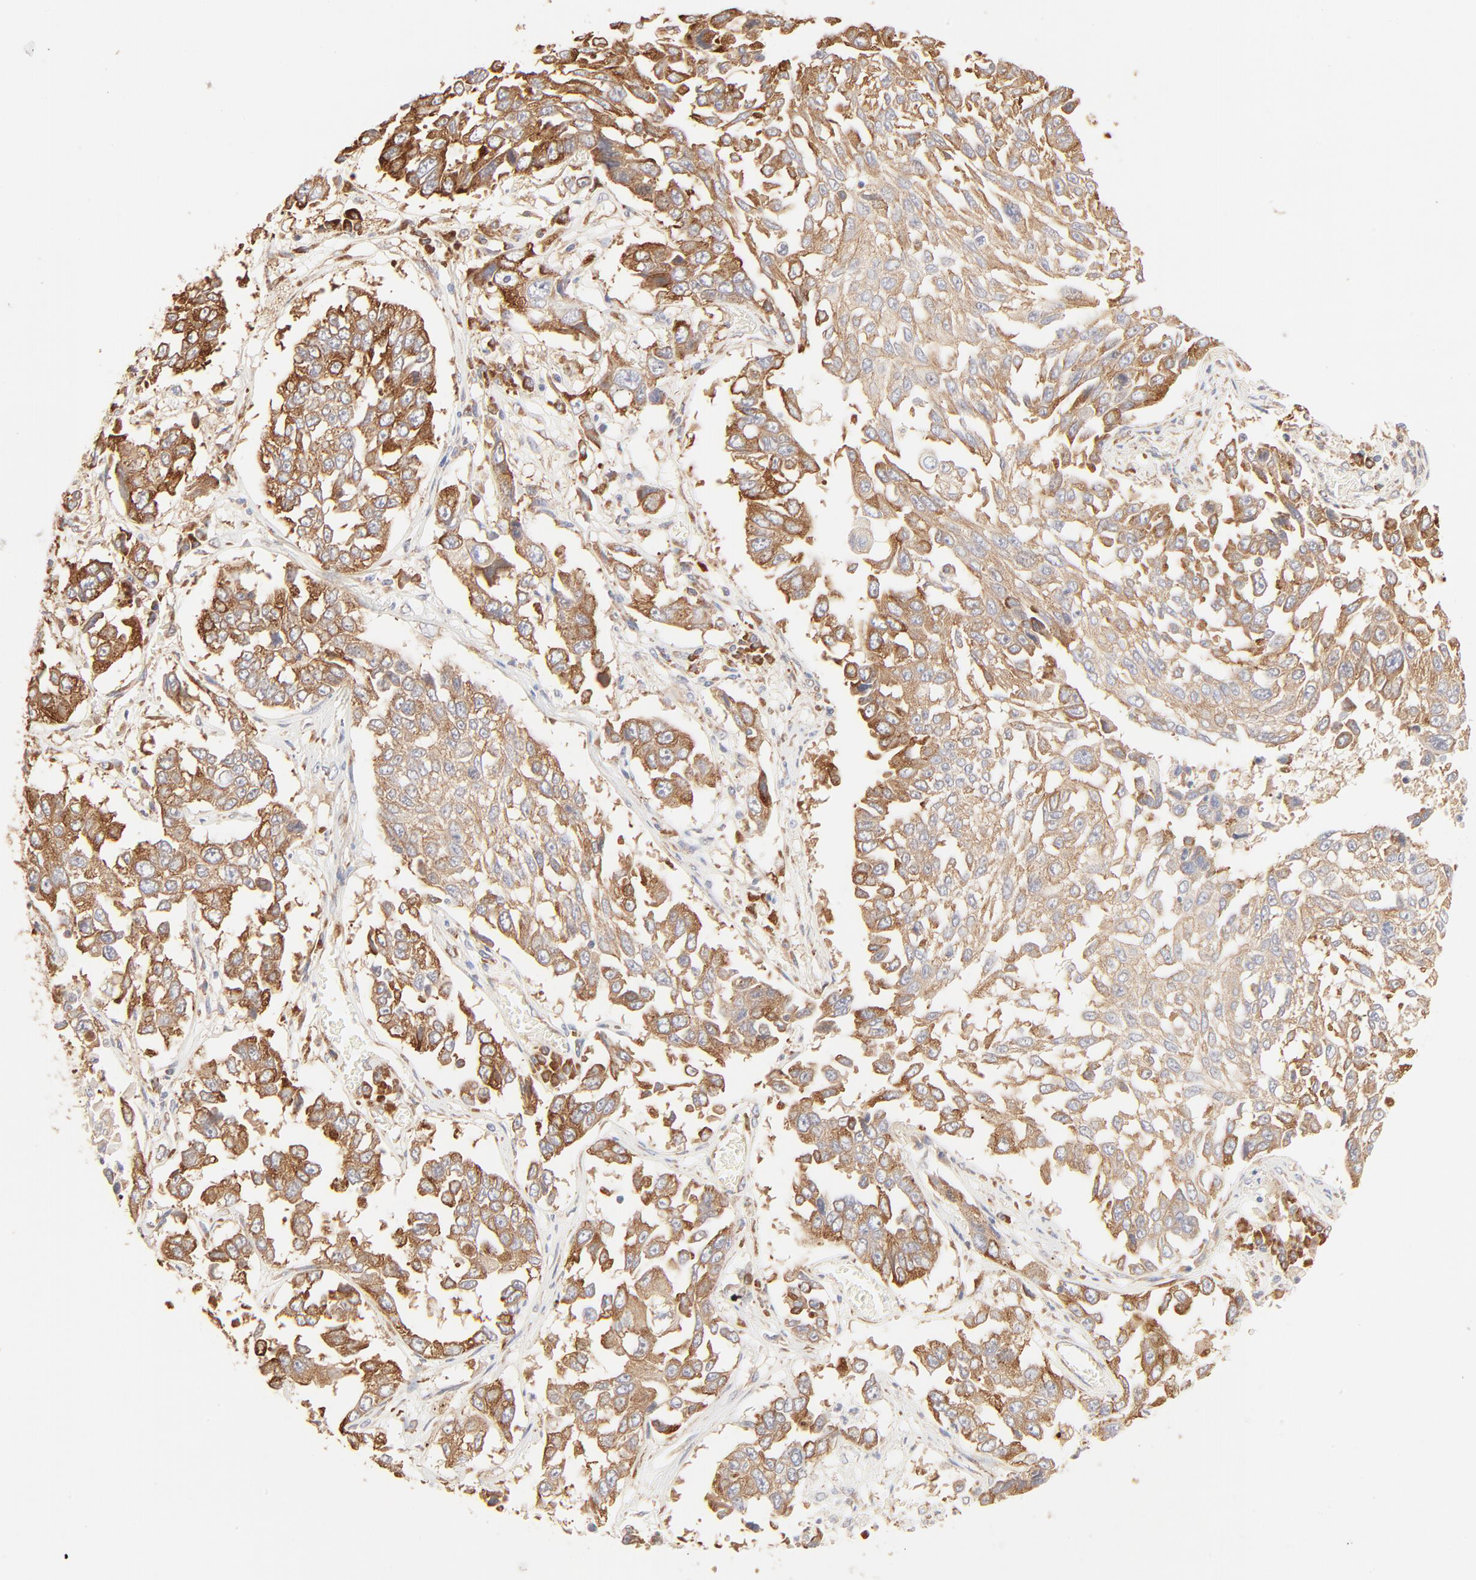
{"staining": {"intensity": "moderate", "quantity": ">75%", "location": "cytoplasmic/membranous"}, "tissue": "lung cancer", "cell_type": "Tumor cells", "image_type": "cancer", "snomed": [{"axis": "morphology", "description": "Squamous cell carcinoma, NOS"}, {"axis": "topography", "description": "Lung"}], "caption": "The photomicrograph displays immunohistochemical staining of lung squamous cell carcinoma. There is moderate cytoplasmic/membranous positivity is present in about >75% of tumor cells.", "gene": "RPS20", "patient": {"sex": "male", "age": 71}}